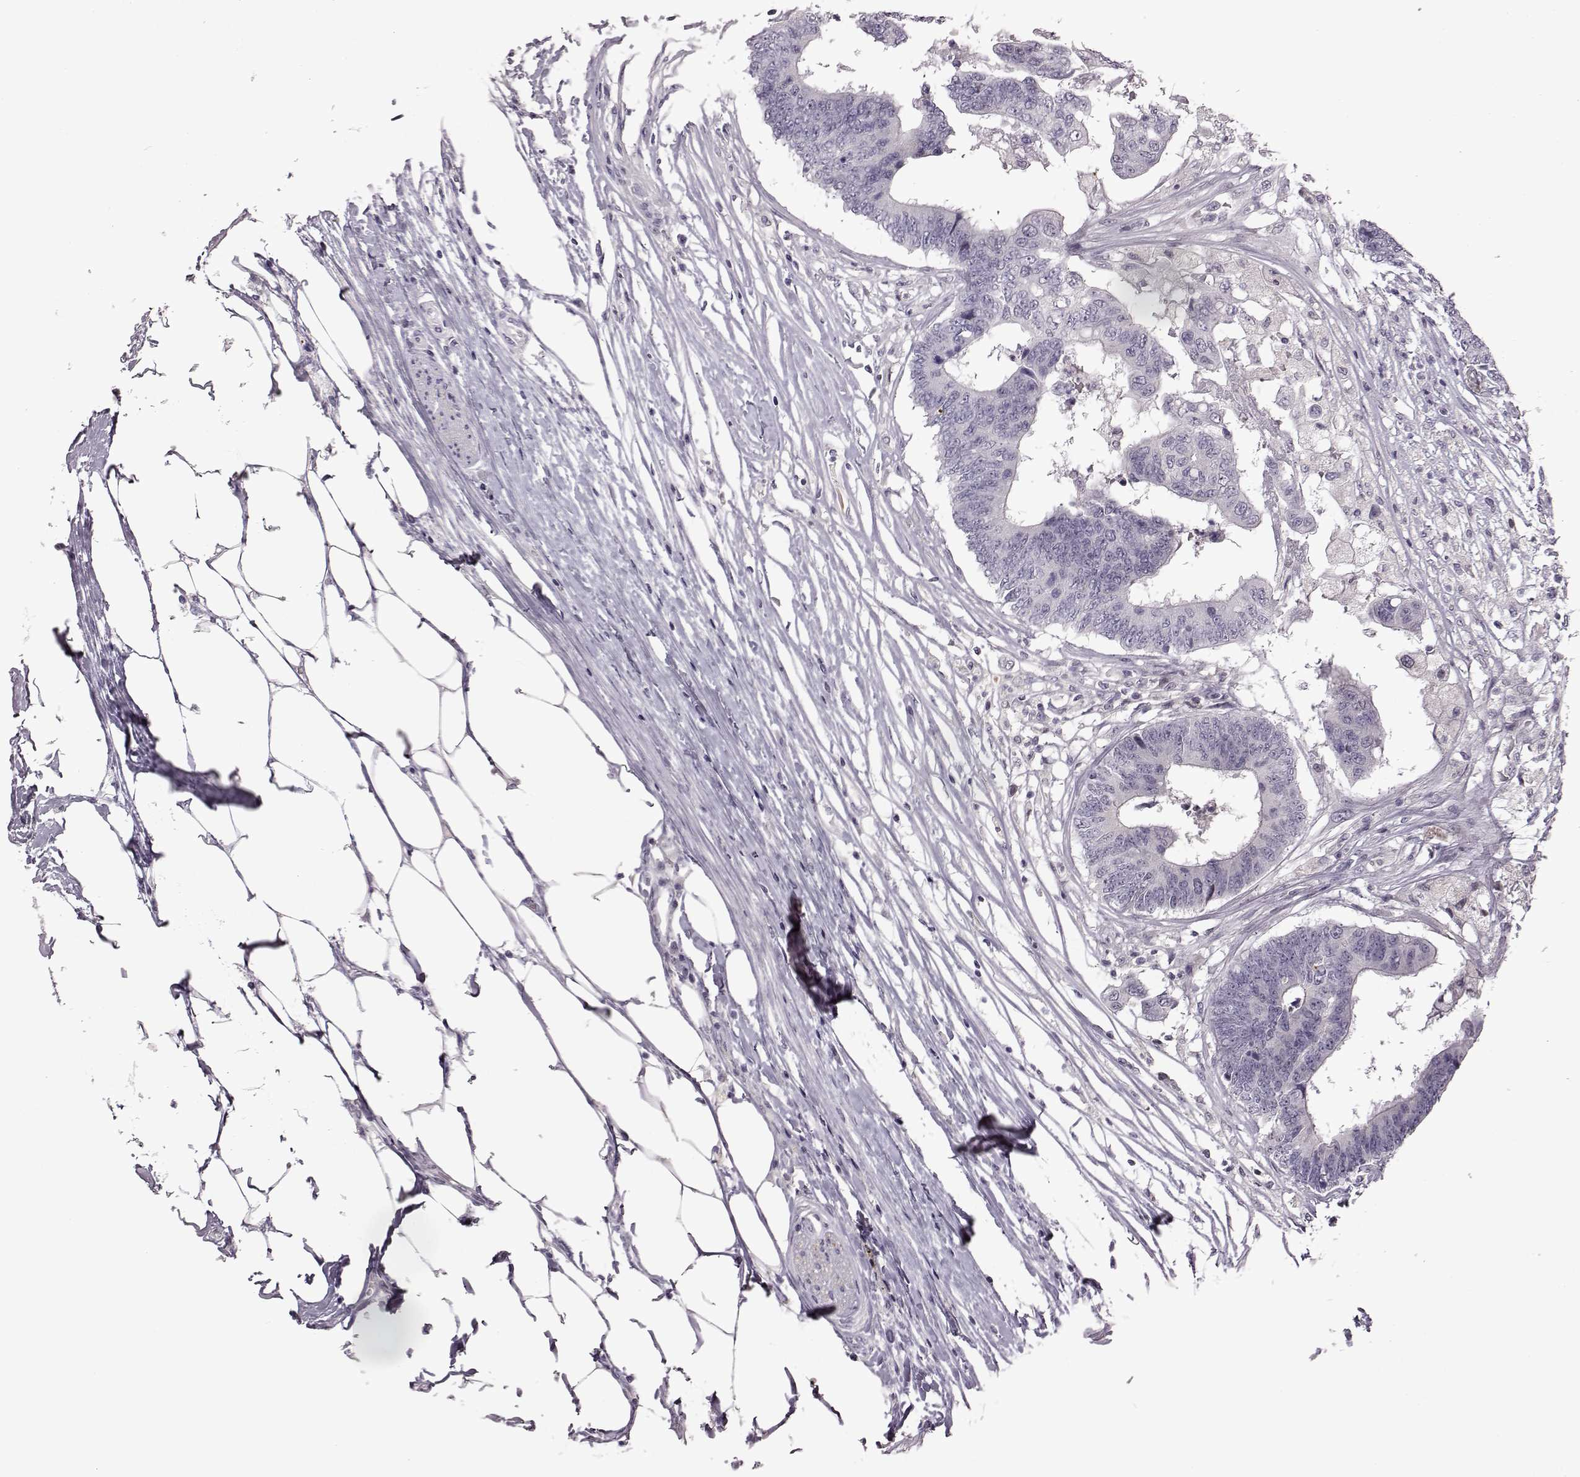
{"staining": {"intensity": "negative", "quantity": "none", "location": "none"}, "tissue": "colorectal cancer", "cell_type": "Tumor cells", "image_type": "cancer", "snomed": [{"axis": "morphology", "description": "Adenocarcinoma, NOS"}, {"axis": "topography", "description": "Colon"}], "caption": "This is an immunohistochemistry (IHC) image of colorectal adenocarcinoma. There is no expression in tumor cells.", "gene": "GAL", "patient": {"sex": "female", "age": 48}}